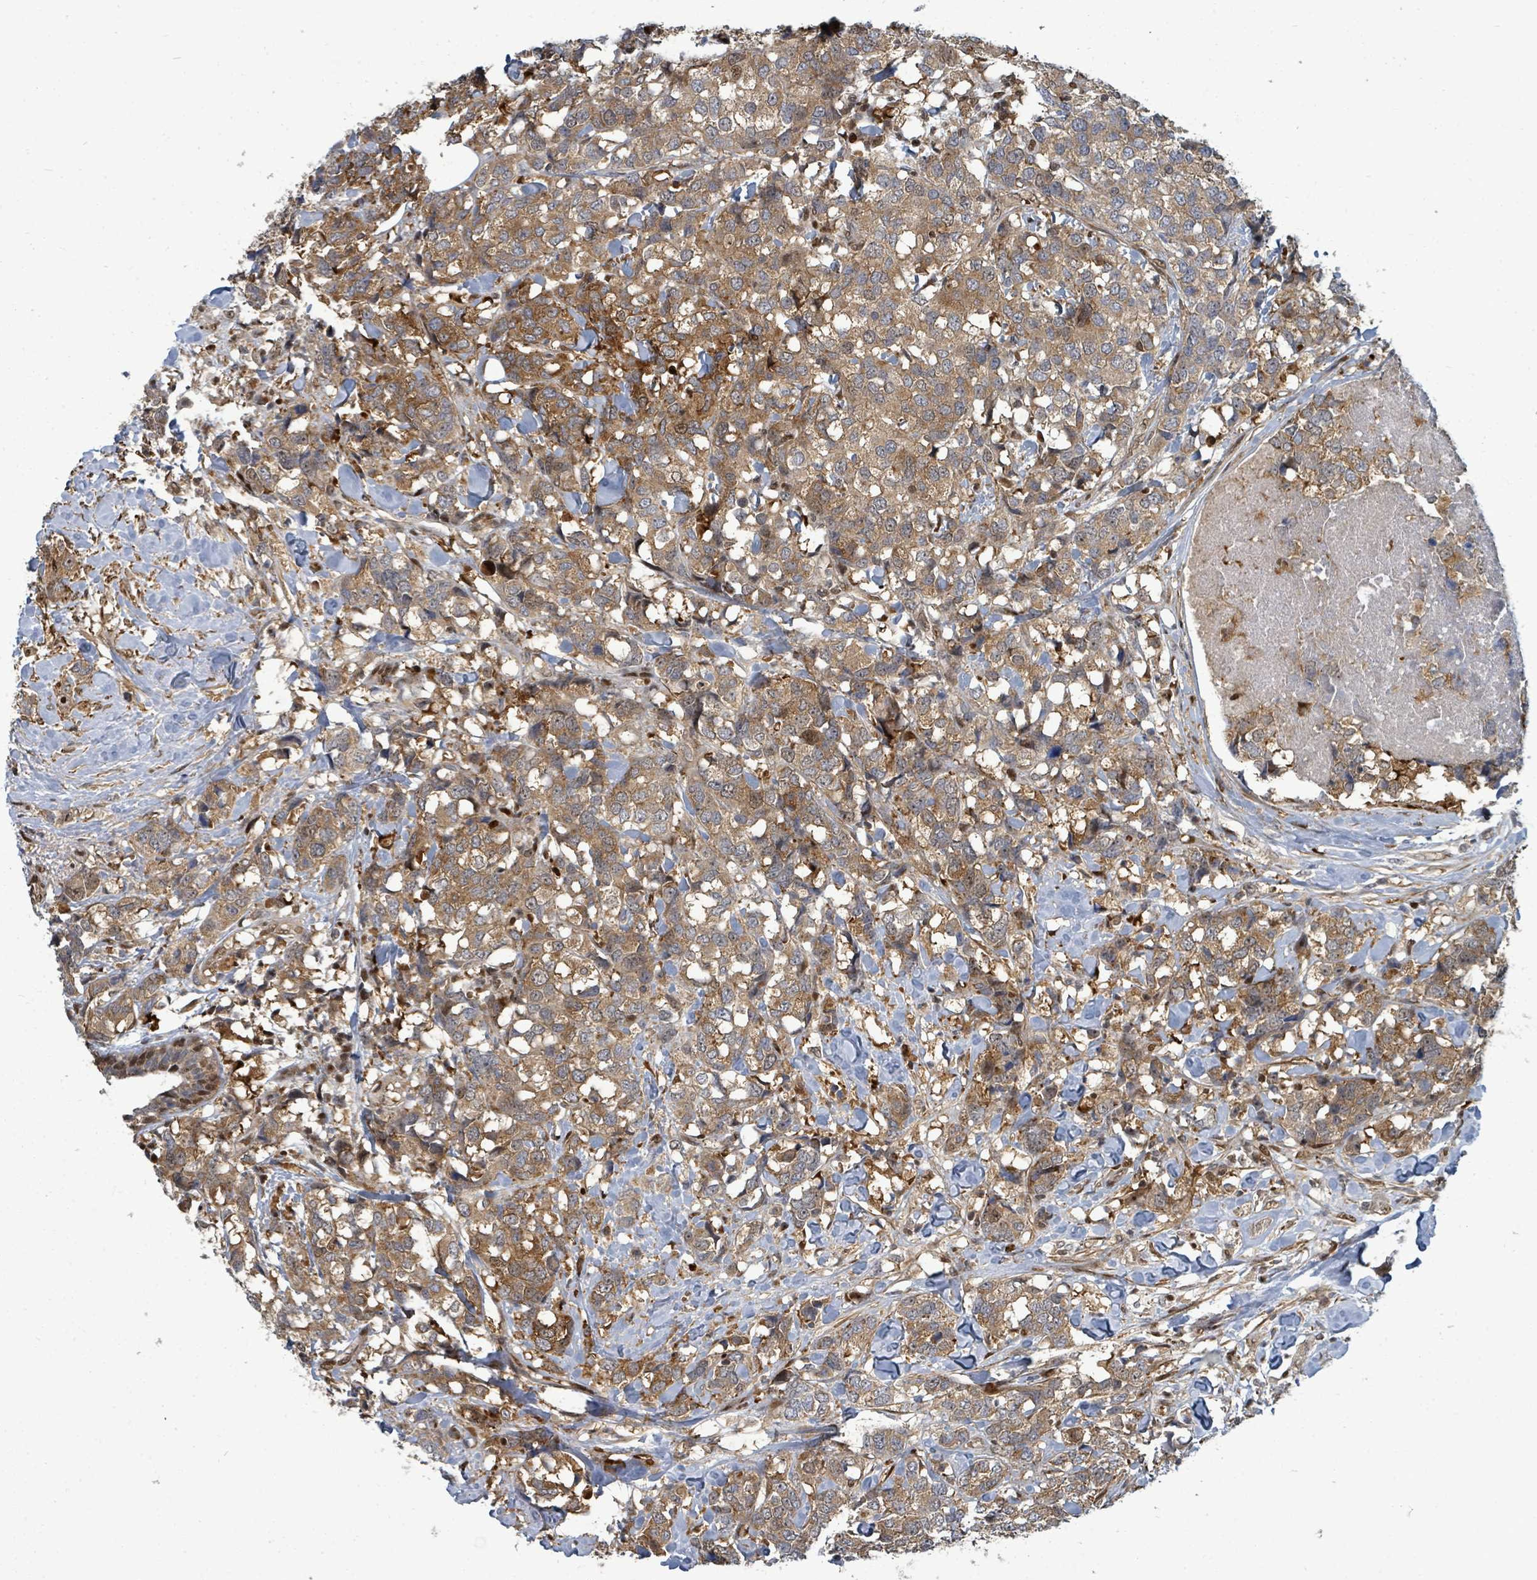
{"staining": {"intensity": "moderate", "quantity": ">75%", "location": "cytoplasmic/membranous"}, "tissue": "breast cancer", "cell_type": "Tumor cells", "image_type": "cancer", "snomed": [{"axis": "morphology", "description": "Lobular carcinoma"}, {"axis": "topography", "description": "Breast"}], "caption": "This micrograph displays immunohistochemistry (IHC) staining of breast lobular carcinoma, with medium moderate cytoplasmic/membranous positivity in approximately >75% of tumor cells.", "gene": "TRDMT1", "patient": {"sex": "female", "age": 59}}